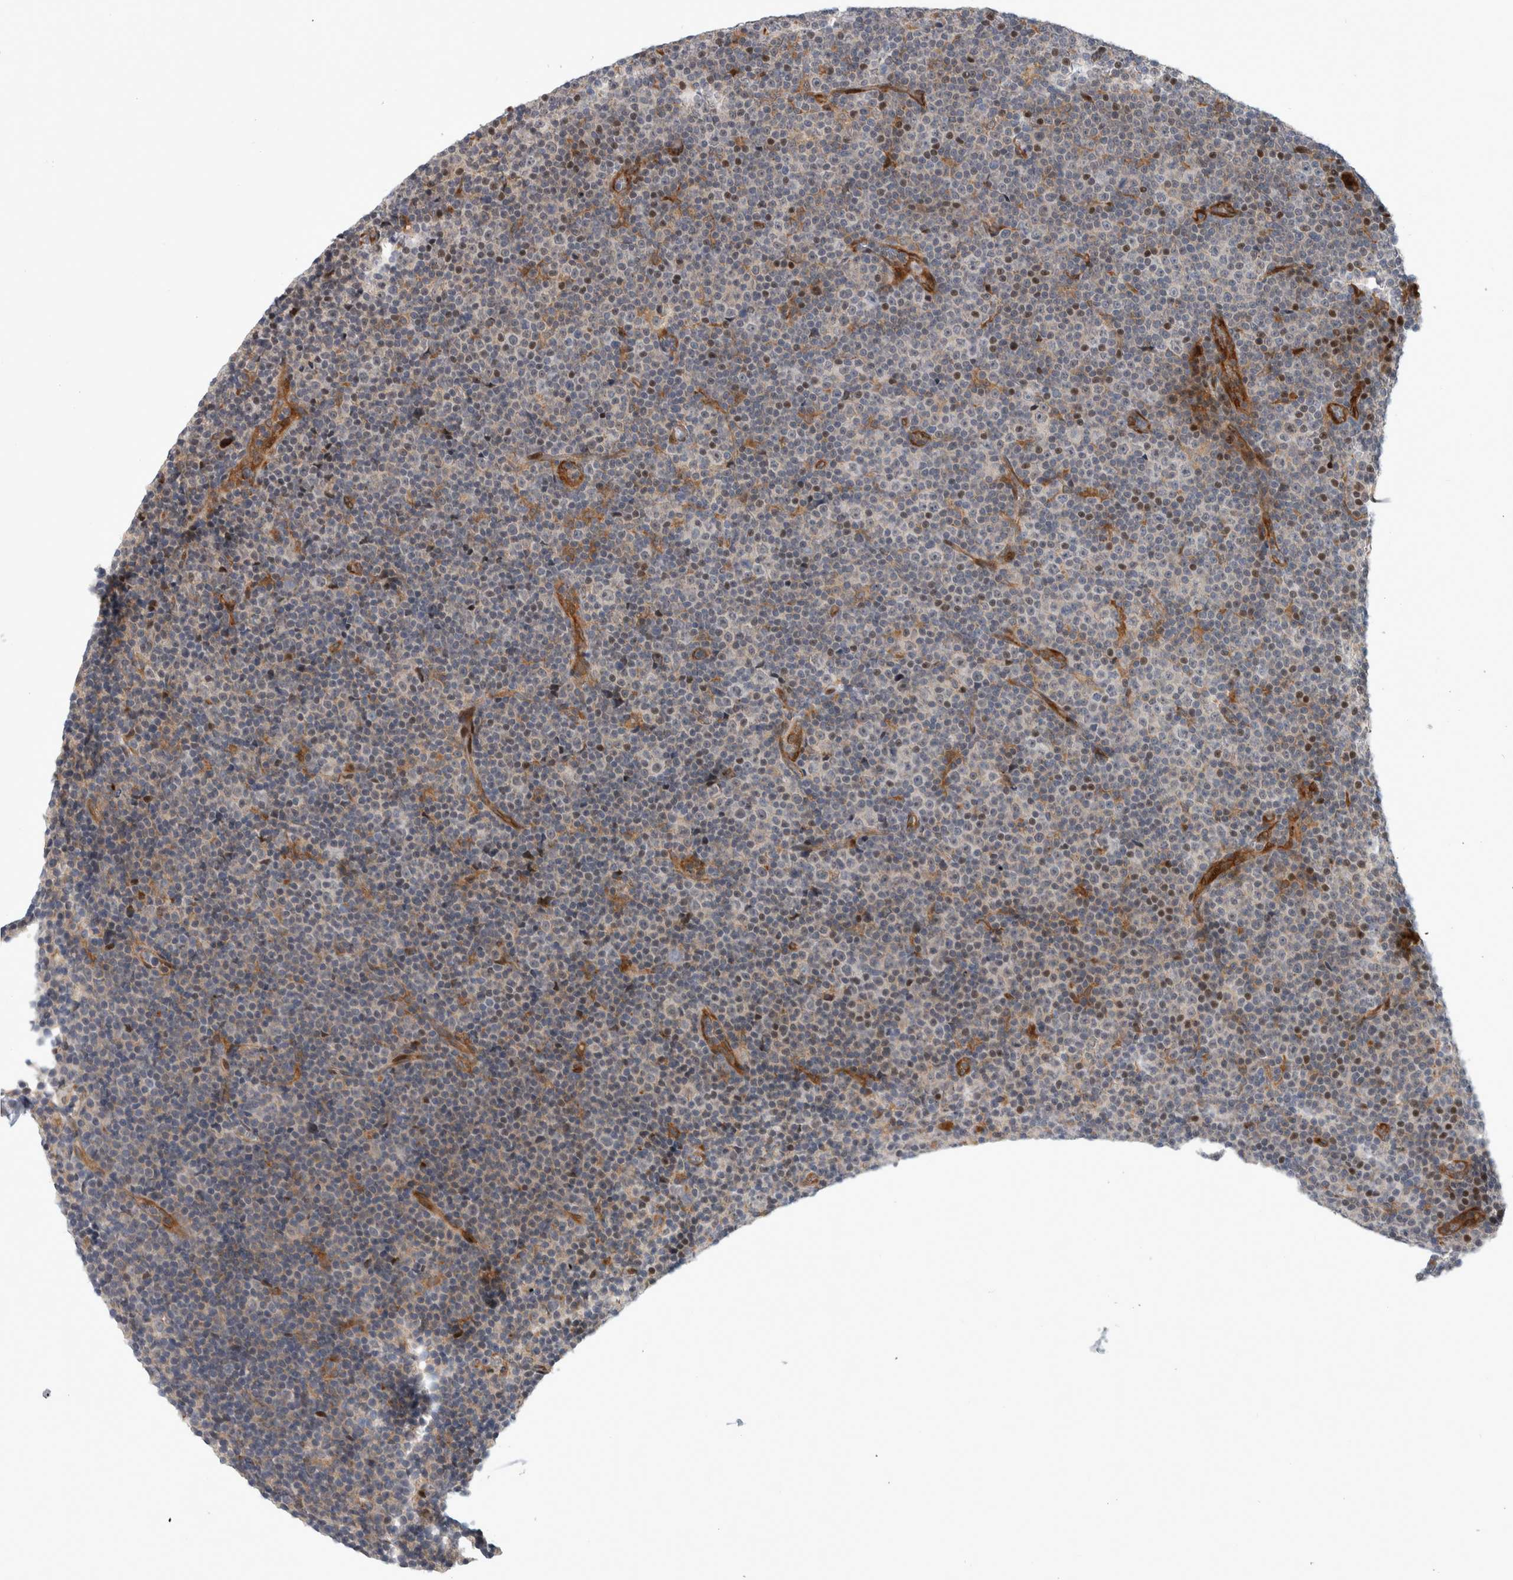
{"staining": {"intensity": "weak", "quantity": "25%-75%", "location": "nuclear"}, "tissue": "lymphoma", "cell_type": "Tumor cells", "image_type": "cancer", "snomed": [{"axis": "morphology", "description": "Malignant lymphoma, non-Hodgkin's type, Low grade"}, {"axis": "topography", "description": "Lymph node"}], "caption": "Protein analysis of malignant lymphoma, non-Hodgkin's type (low-grade) tissue displays weak nuclear positivity in approximately 25%-75% of tumor cells.", "gene": "MSL1", "patient": {"sex": "female", "age": 67}}